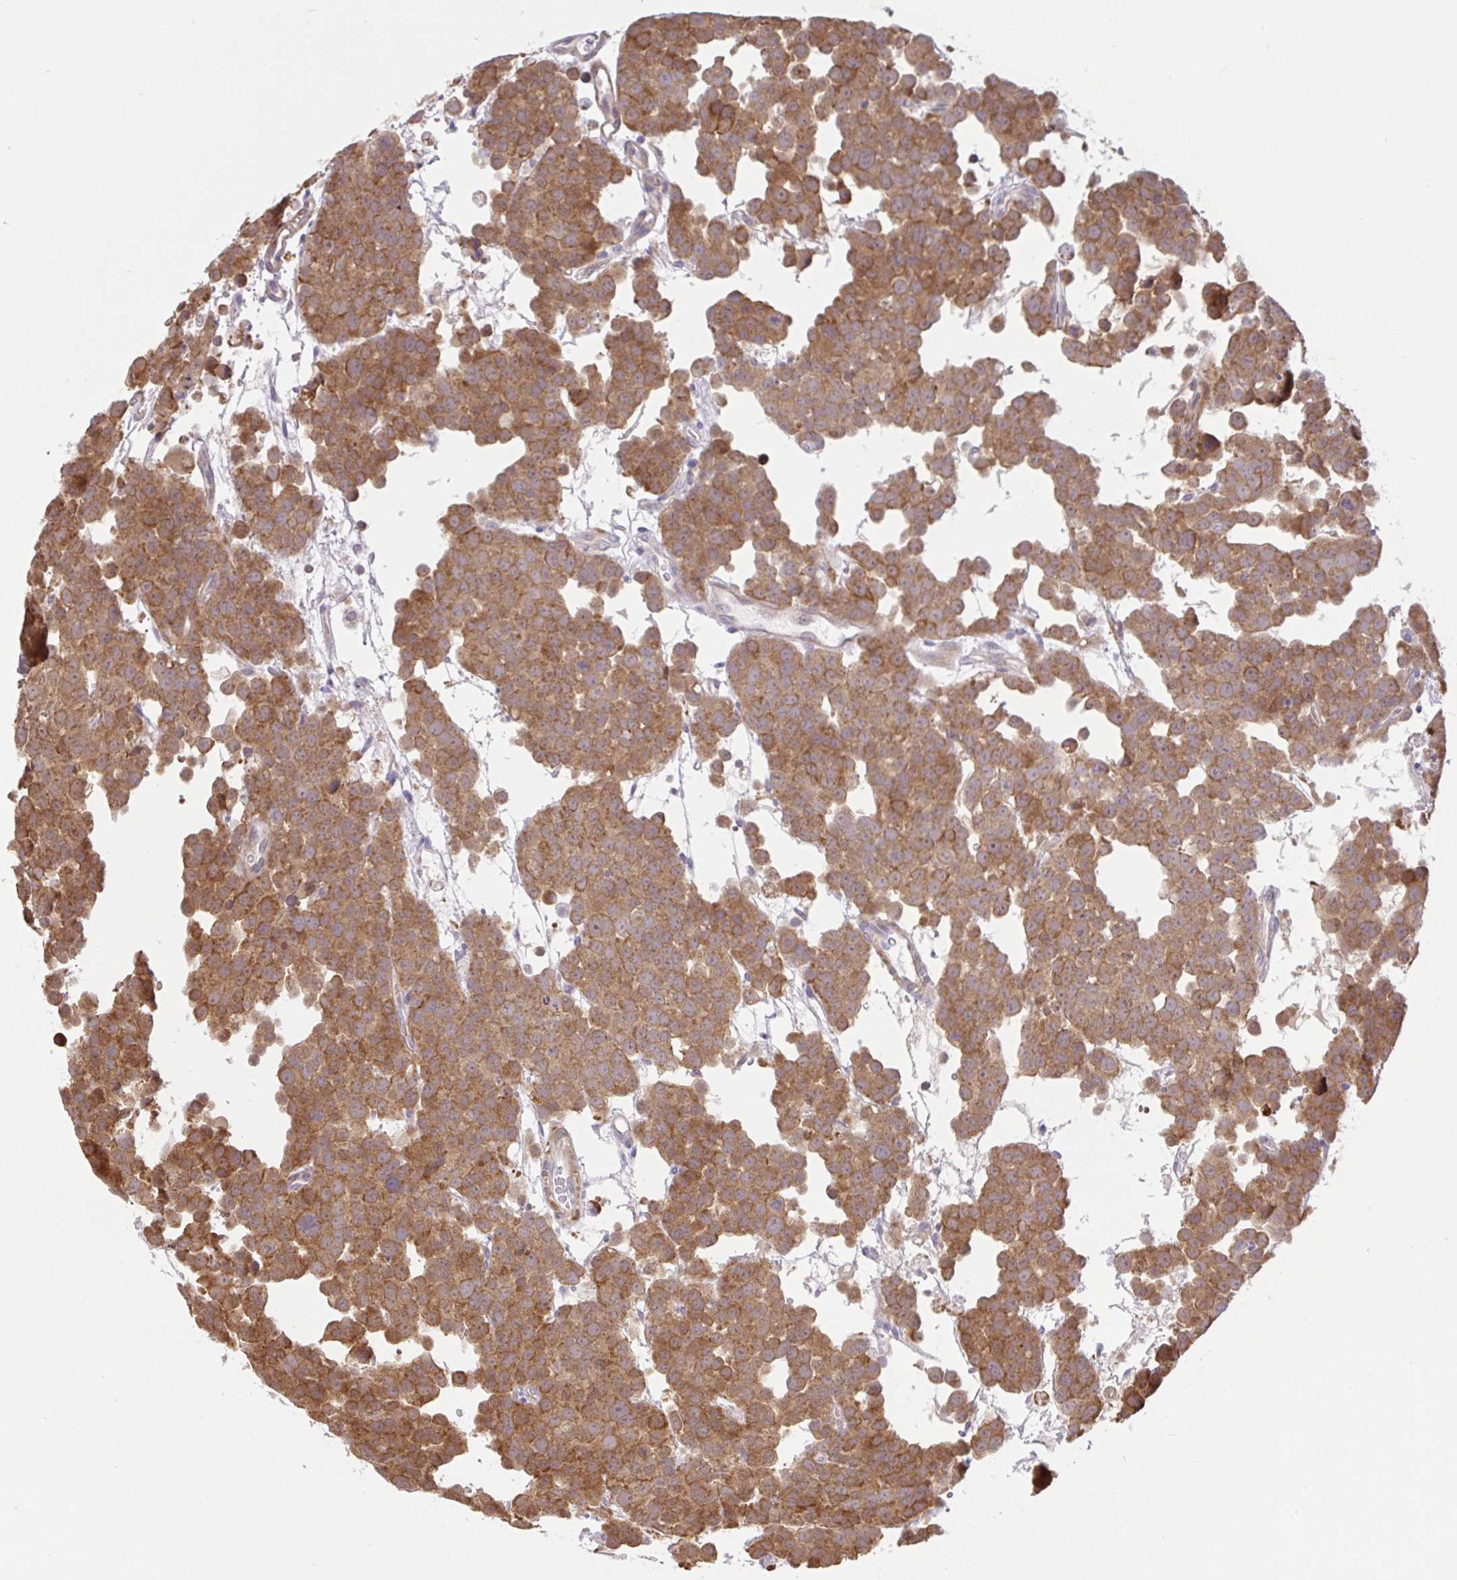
{"staining": {"intensity": "moderate", "quantity": ">75%", "location": "cytoplasmic/membranous"}, "tissue": "testis cancer", "cell_type": "Tumor cells", "image_type": "cancer", "snomed": [{"axis": "morphology", "description": "Seminoma, NOS"}, {"axis": "topography", "description": "Testis"}], "caption": "Approximately >75% of tumor cells in human seminoma (testis) exhibit moderate cytoplasmic/membranous protein positivity as visualized by brown immunohistochemical staining.", "gene": "DLEU7", "patient": {"sex": "male", "age": 71}}